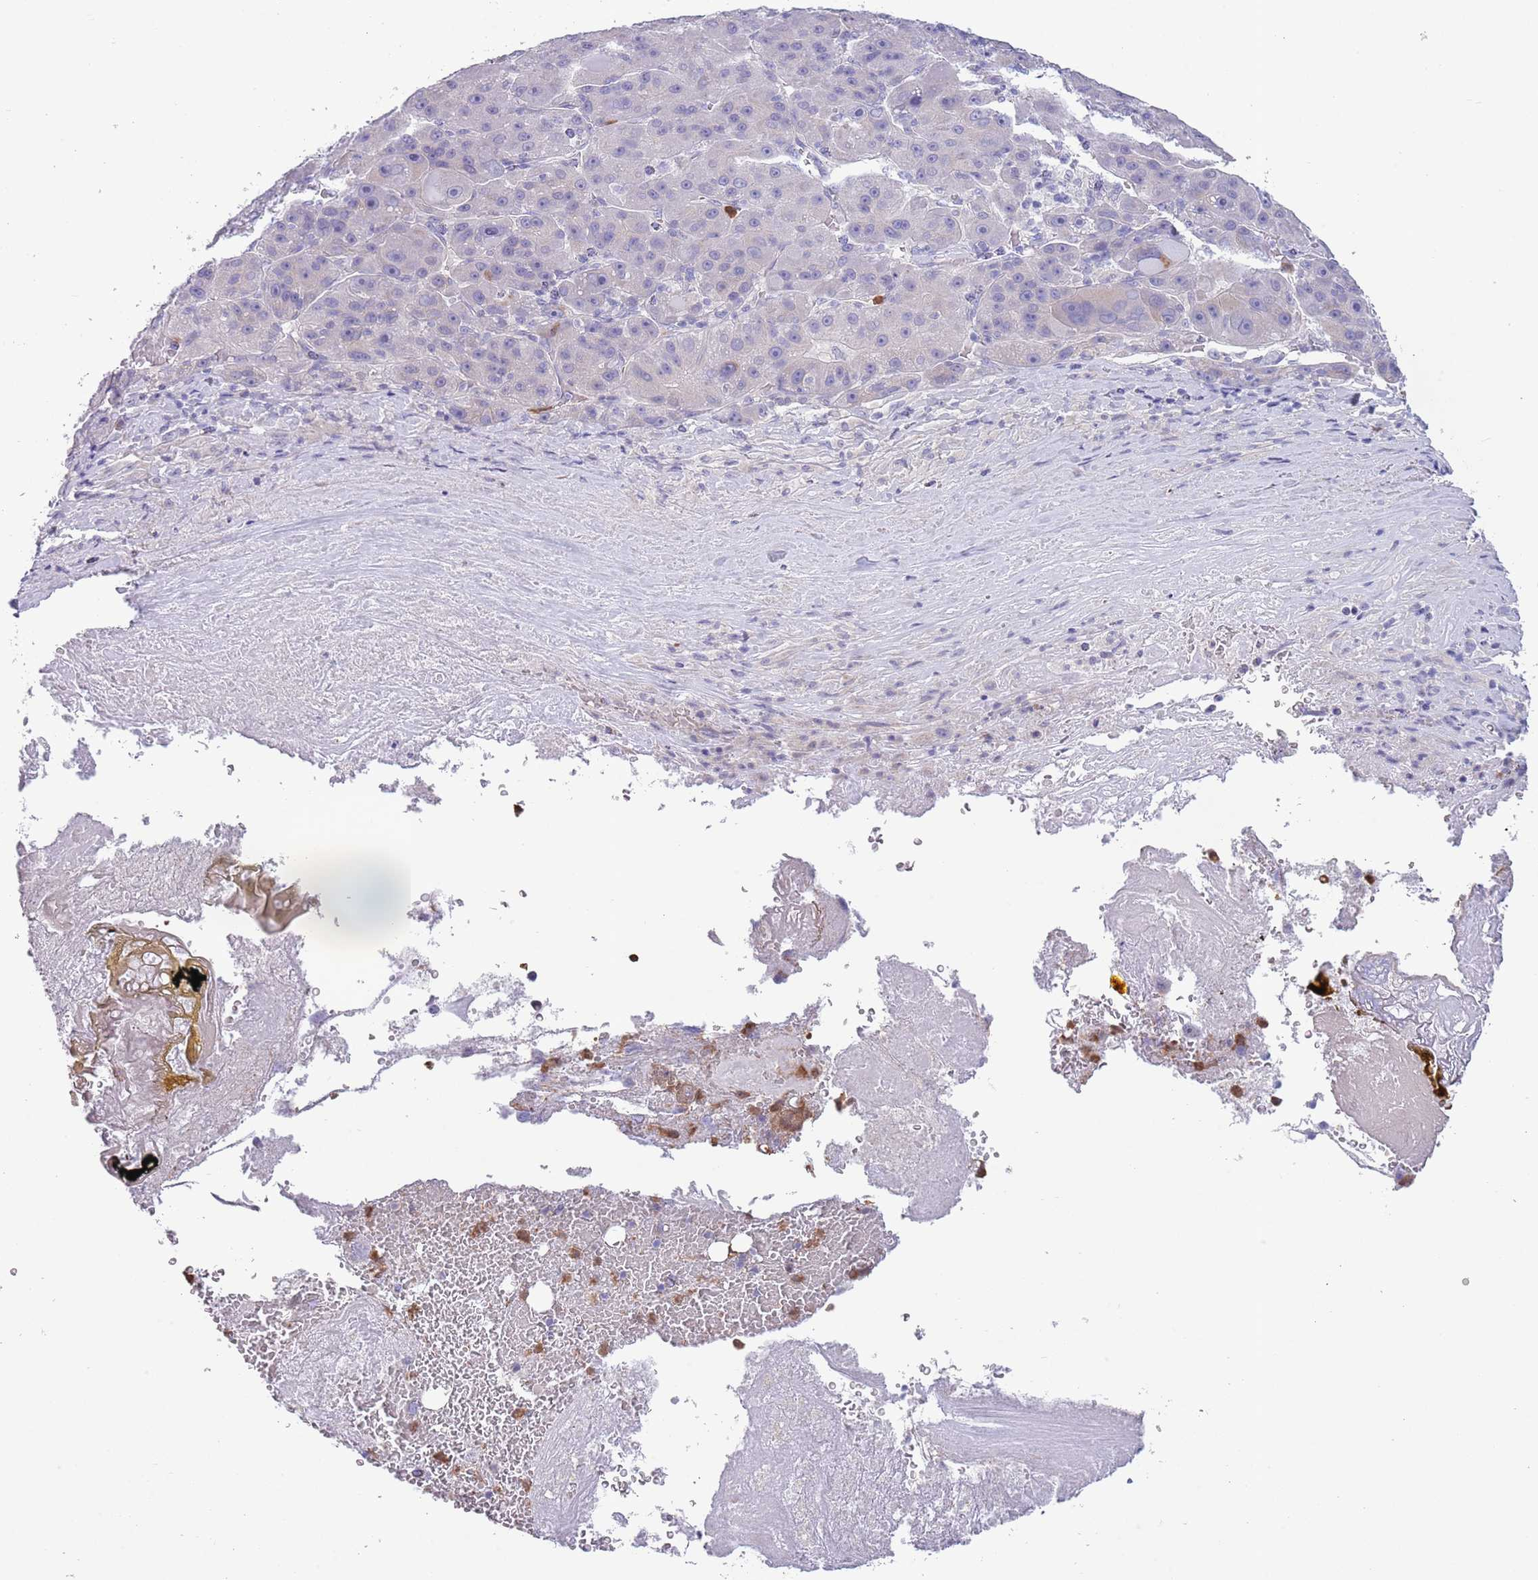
{"staining": {"intensity": "negative", "quantity": "none", "location": "none"}, "tissue": "liver cancer", "cell_type": "Tumor cells", "image_type": "cancer", "snomed": [{"axis": "morphology", "description": "Carcinoma, Hepatocellular, NOS"}, {"axis": "topography", "description": "Liver"}], "caption": "High power microscopy image of an IHC image of liver cancer, revealing no significant staining in tumor cells.", "gene": "ZFP2", "patient": {"sex": "male", "age": 76}}